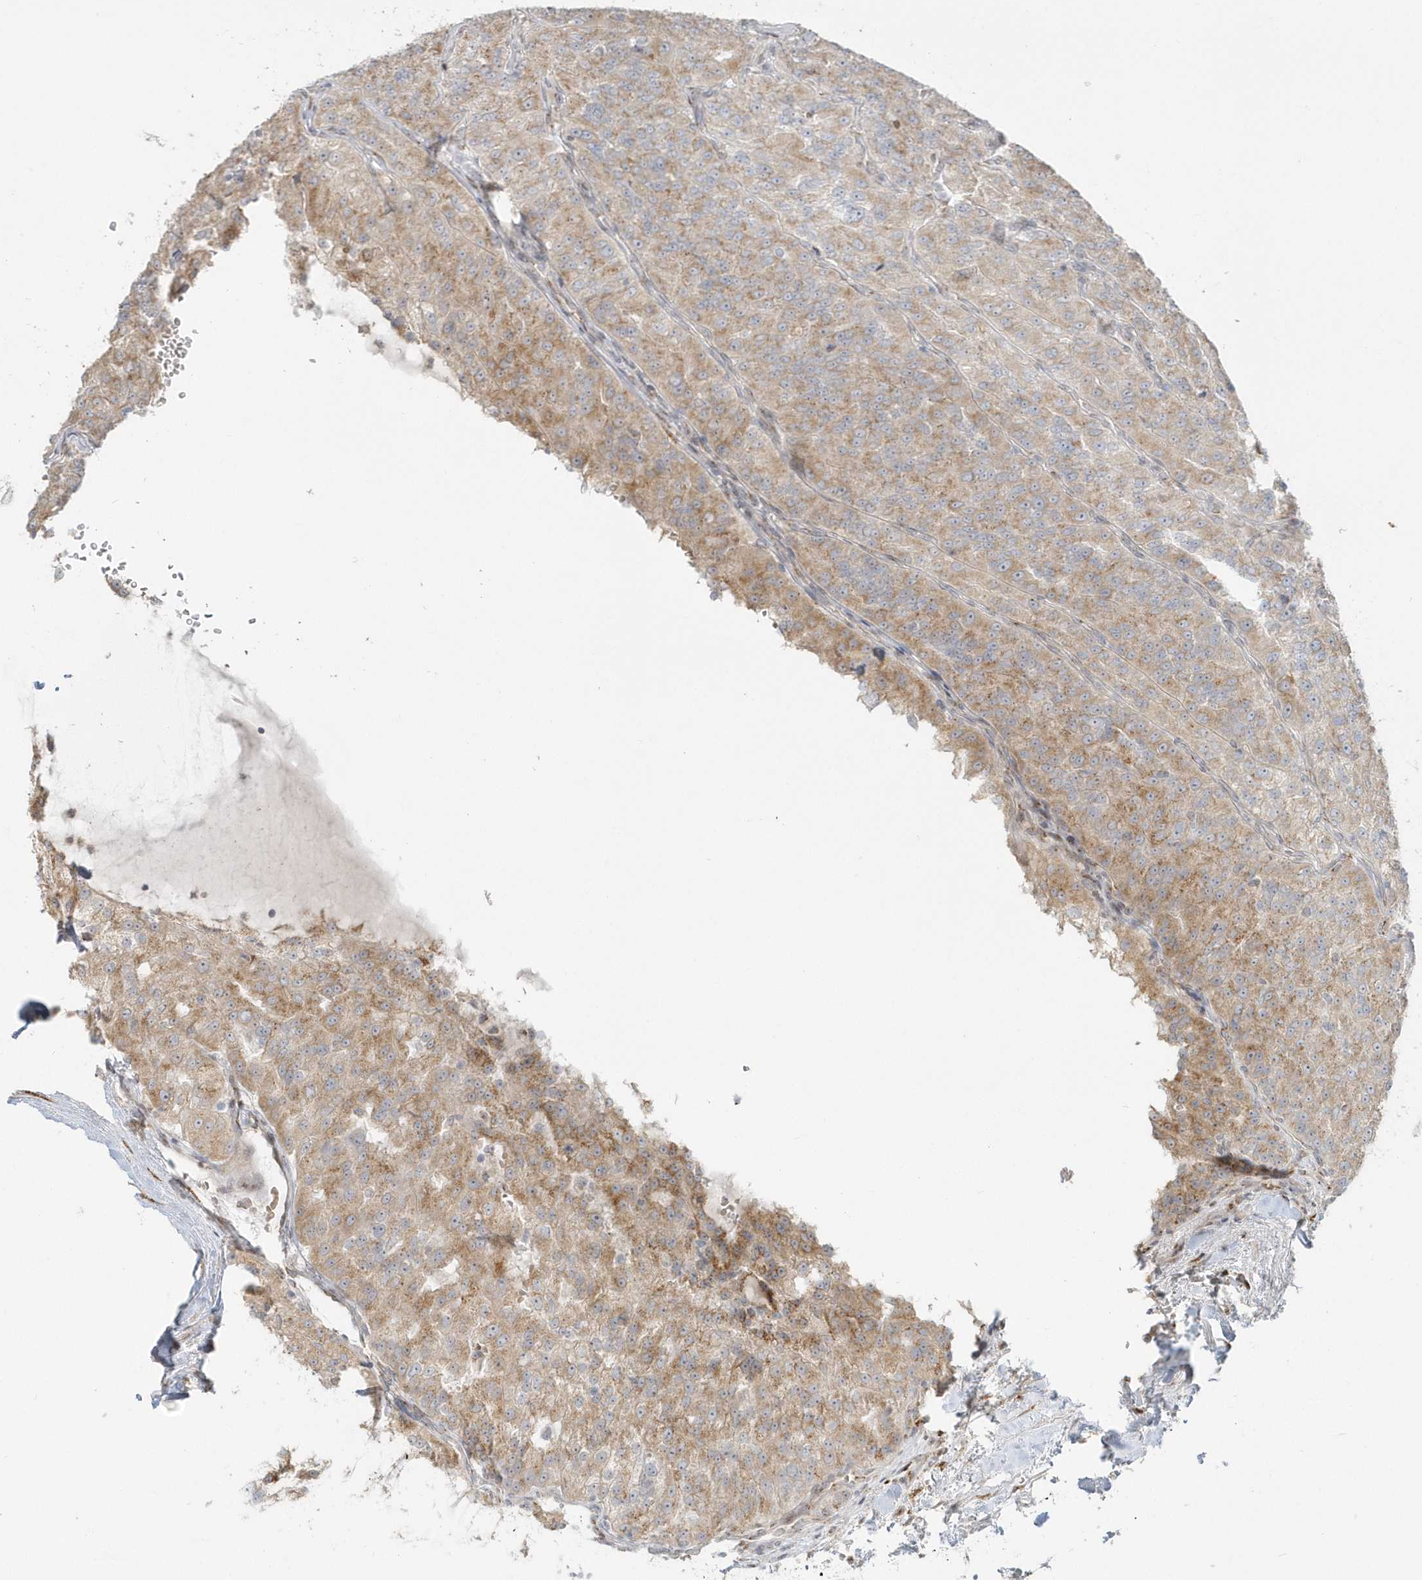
{"staining": {"intensity": "moderate", "quantity": ">75%", "location": "cytoplasmic/membranous"}, "tissue": "renal cancer", "cell_type": "Tumor cells", "image_type": "cancer", "snomed": [{"axis": "morphology", "description": "Adenocarcinoma, NOS"}, {"axis": "topography", "description": "Kidney"}], "caption": "Brown immunohistochemical staining in human renal cancer (adenocarcinoma) reveals moderate cytoplasmic/membranous staining in about >75% of tumor cells. The staining was performed using DAB (3,3'-diaminobenzidine) to visualize the protein expression in brown, while the nuclei were stained in blue with hematoxylin (Magnification: 20x).", "gene": "DHFR", "patient": {"sex": "female", "age": 63}}